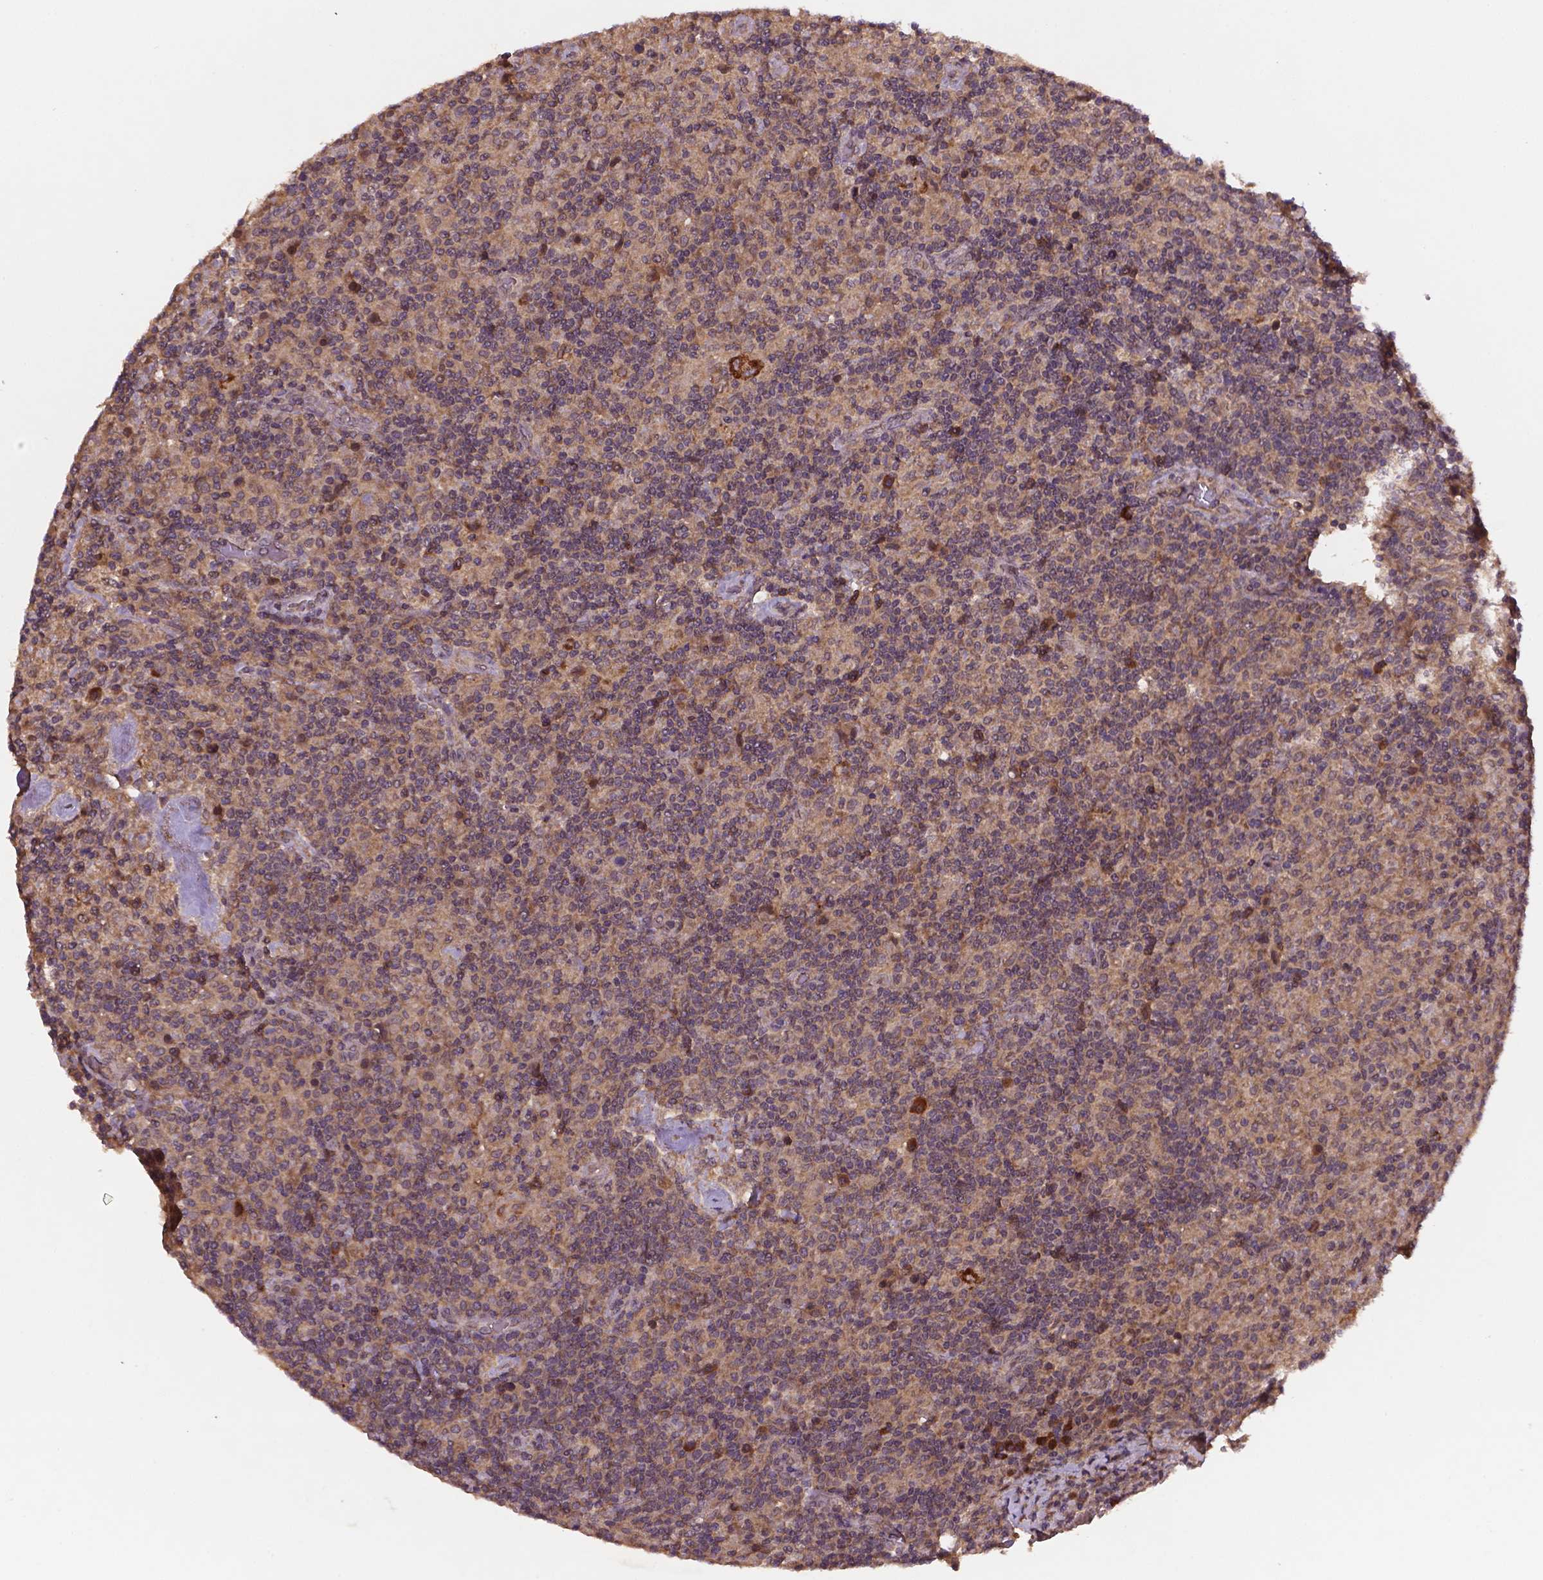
{"staining": {"intensity": "moderate", "quantity": ">75%", "location": "cytoplasmic/membranous"}, "tissue": "lymphoma", "cell_type": "Tumor cells", "image_type": "cancer", "snomed": [{"axis": "morphology", "description": "Hodgkin's disease, NOS"}, {"axis": "topography", "description": "Lymph node"}], "caption": "Tumor cells exhibit medium levels of moderate cytoplasmic/membranous positivity in approximately >75% of cells in human Hodgkin's disease.", "gene": "NIPAL2", "patient": {"sex": "male", "age": 70}}